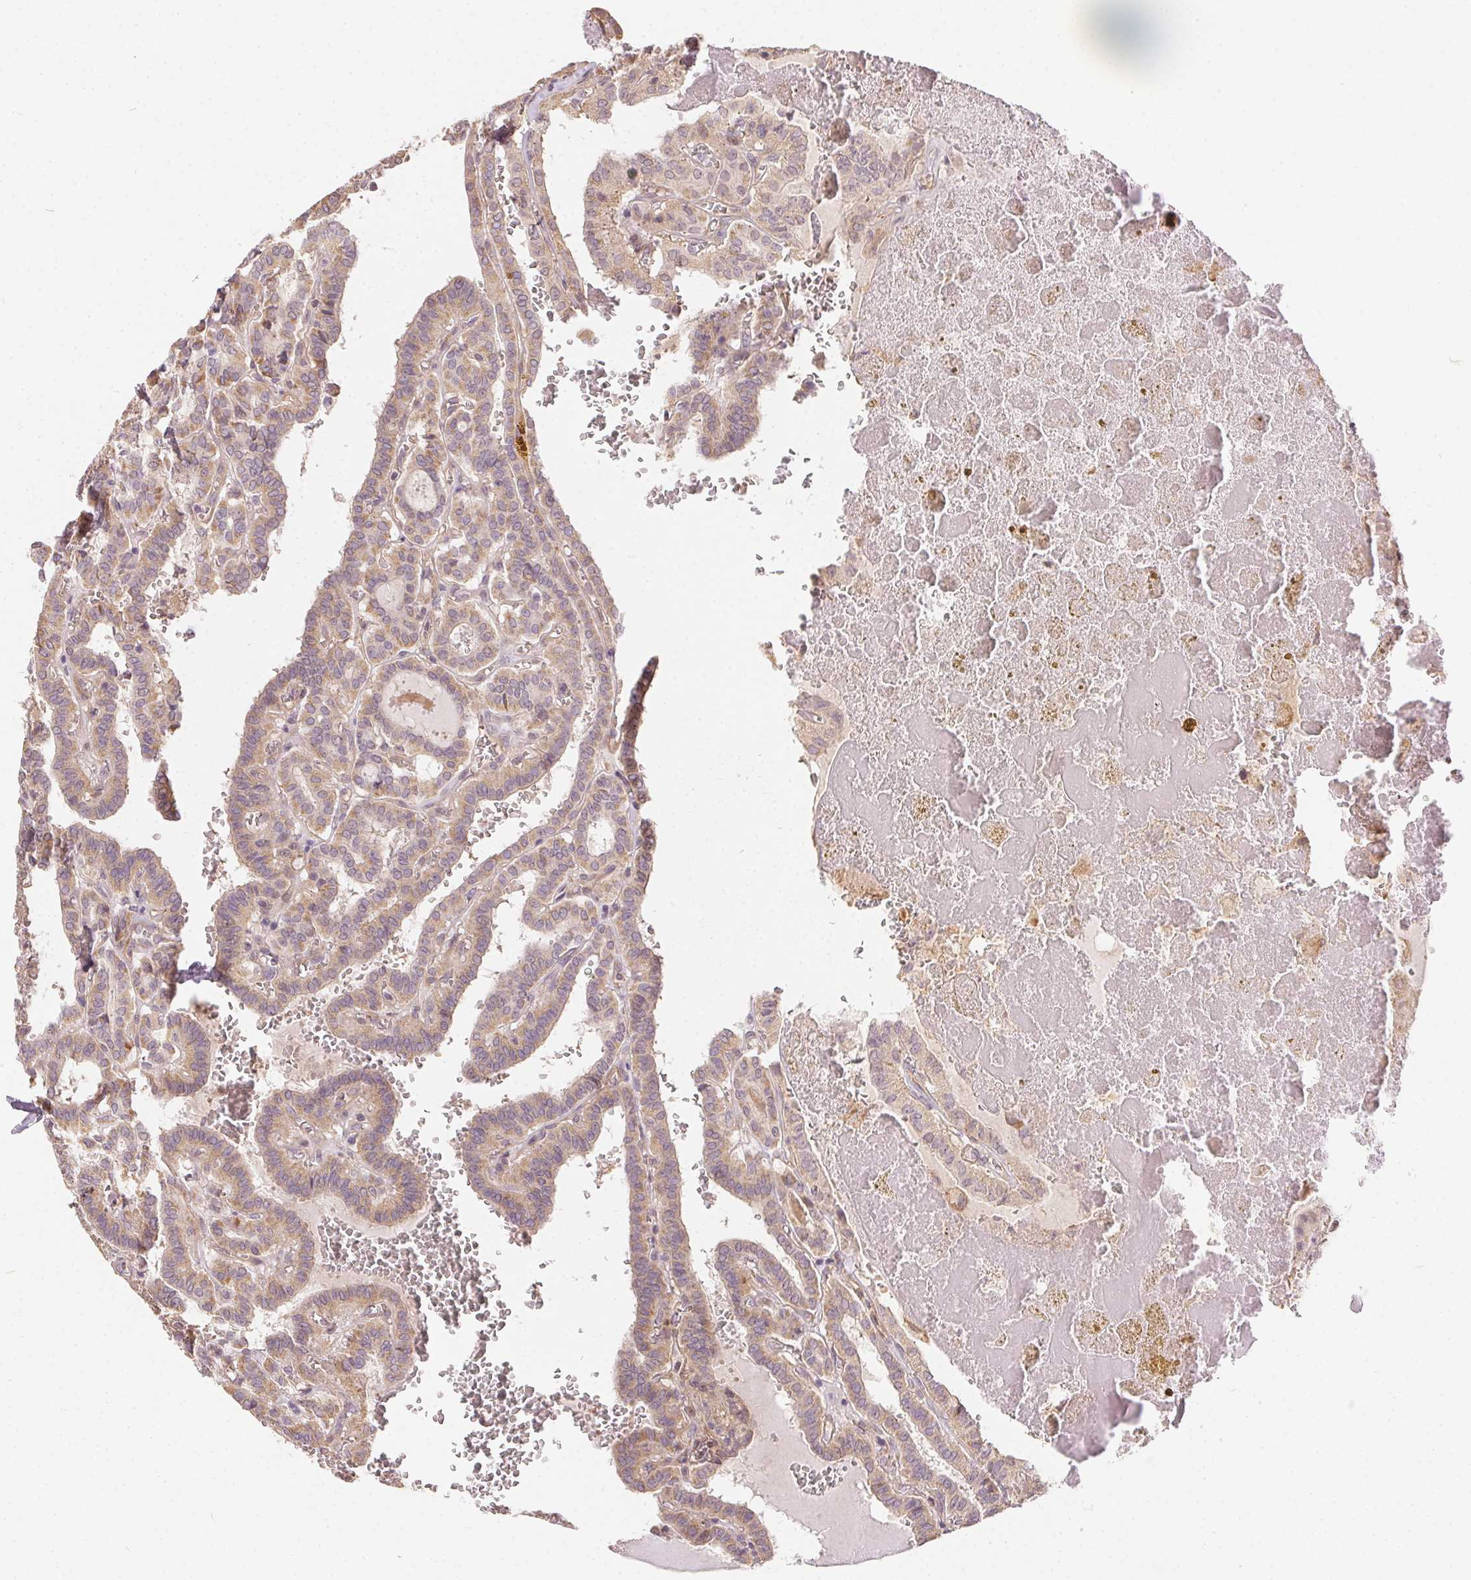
{"staining": {"intensity": "weak", "quantity": ">75%", "location": "cytoplasmic/membranous"}, "tissue": "thyroid cancer", "cell_type": "Tumor cells", "image_type": "cancer", "snomed": [{"axis": "morphology", "description": "Papillary adenocarcinoma, NOS"}, {"axis": "topography", "description": "Thyroid gland"}], "caption": "An image of human thyroid cancer stained for a protein reveals weak cytoplasmic/membranous brown staining in tumor cells. (DAB (3,3'-diaminobenzidine) IHC with brightfield microscopy, high magnification).", "gene": "REV3L", "patient": {"sex": "female", "age": 21}}